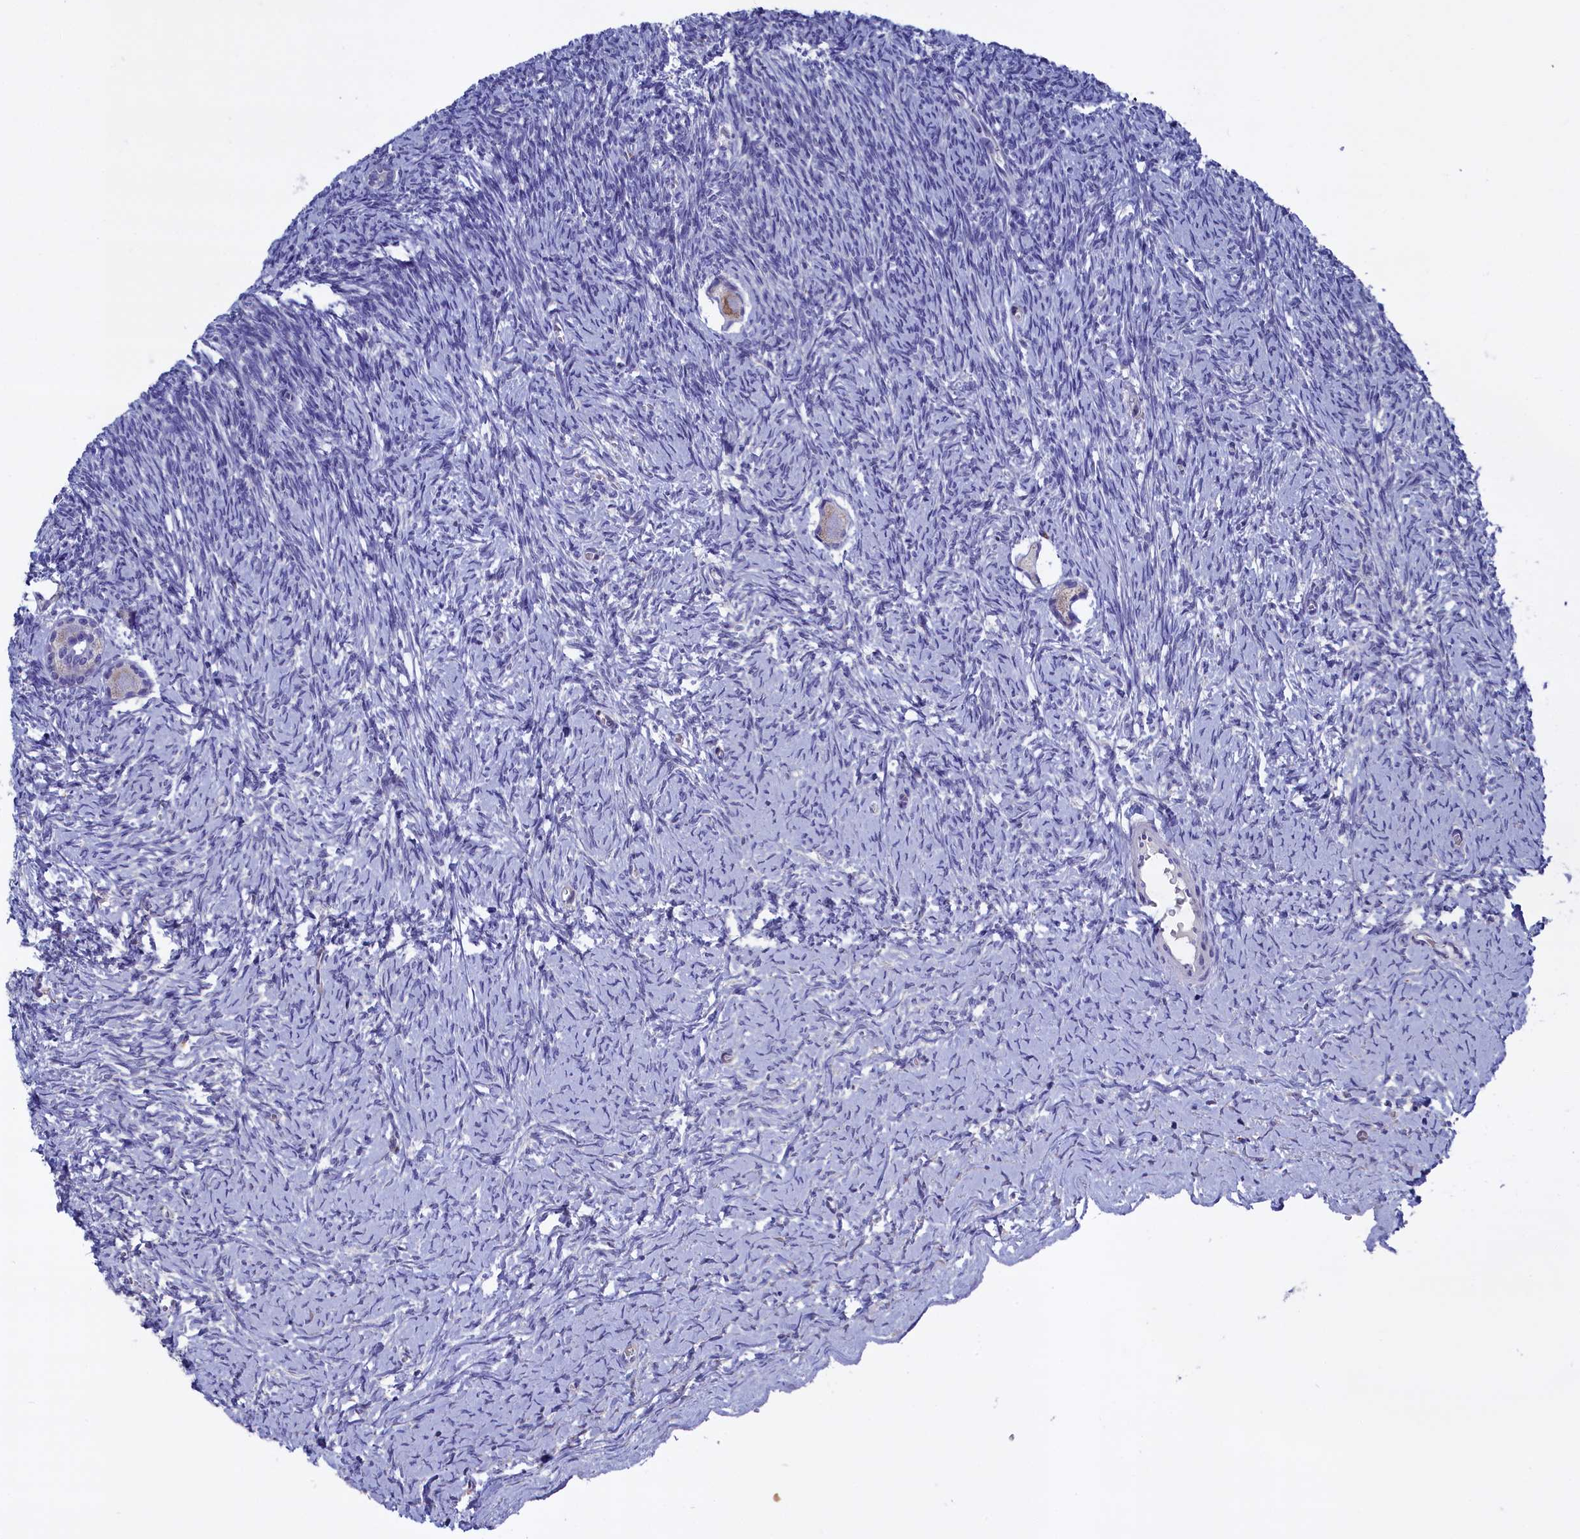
{"staining": {"intensity": "moderate", "quantity": "<25%", "location": "cytoplasmic/membranous"}, "tissue": "ovary", "cell_type": "Follicle cells", "image_type": "normal", "snomed": [{"axis": "morphology", "description": "Normal tissue, NOS"}, {"axis": "topography", "description": "Ovary"}], "caption": "Ovary stained for a protein reveals moderate cytoplasmic/membranous positivity in follicle cells. (DAB IHC, brown staining for protein, blue staining for nuclei).", "gene": "GPR108", "patient": {"sex": "female", "age": 39}}